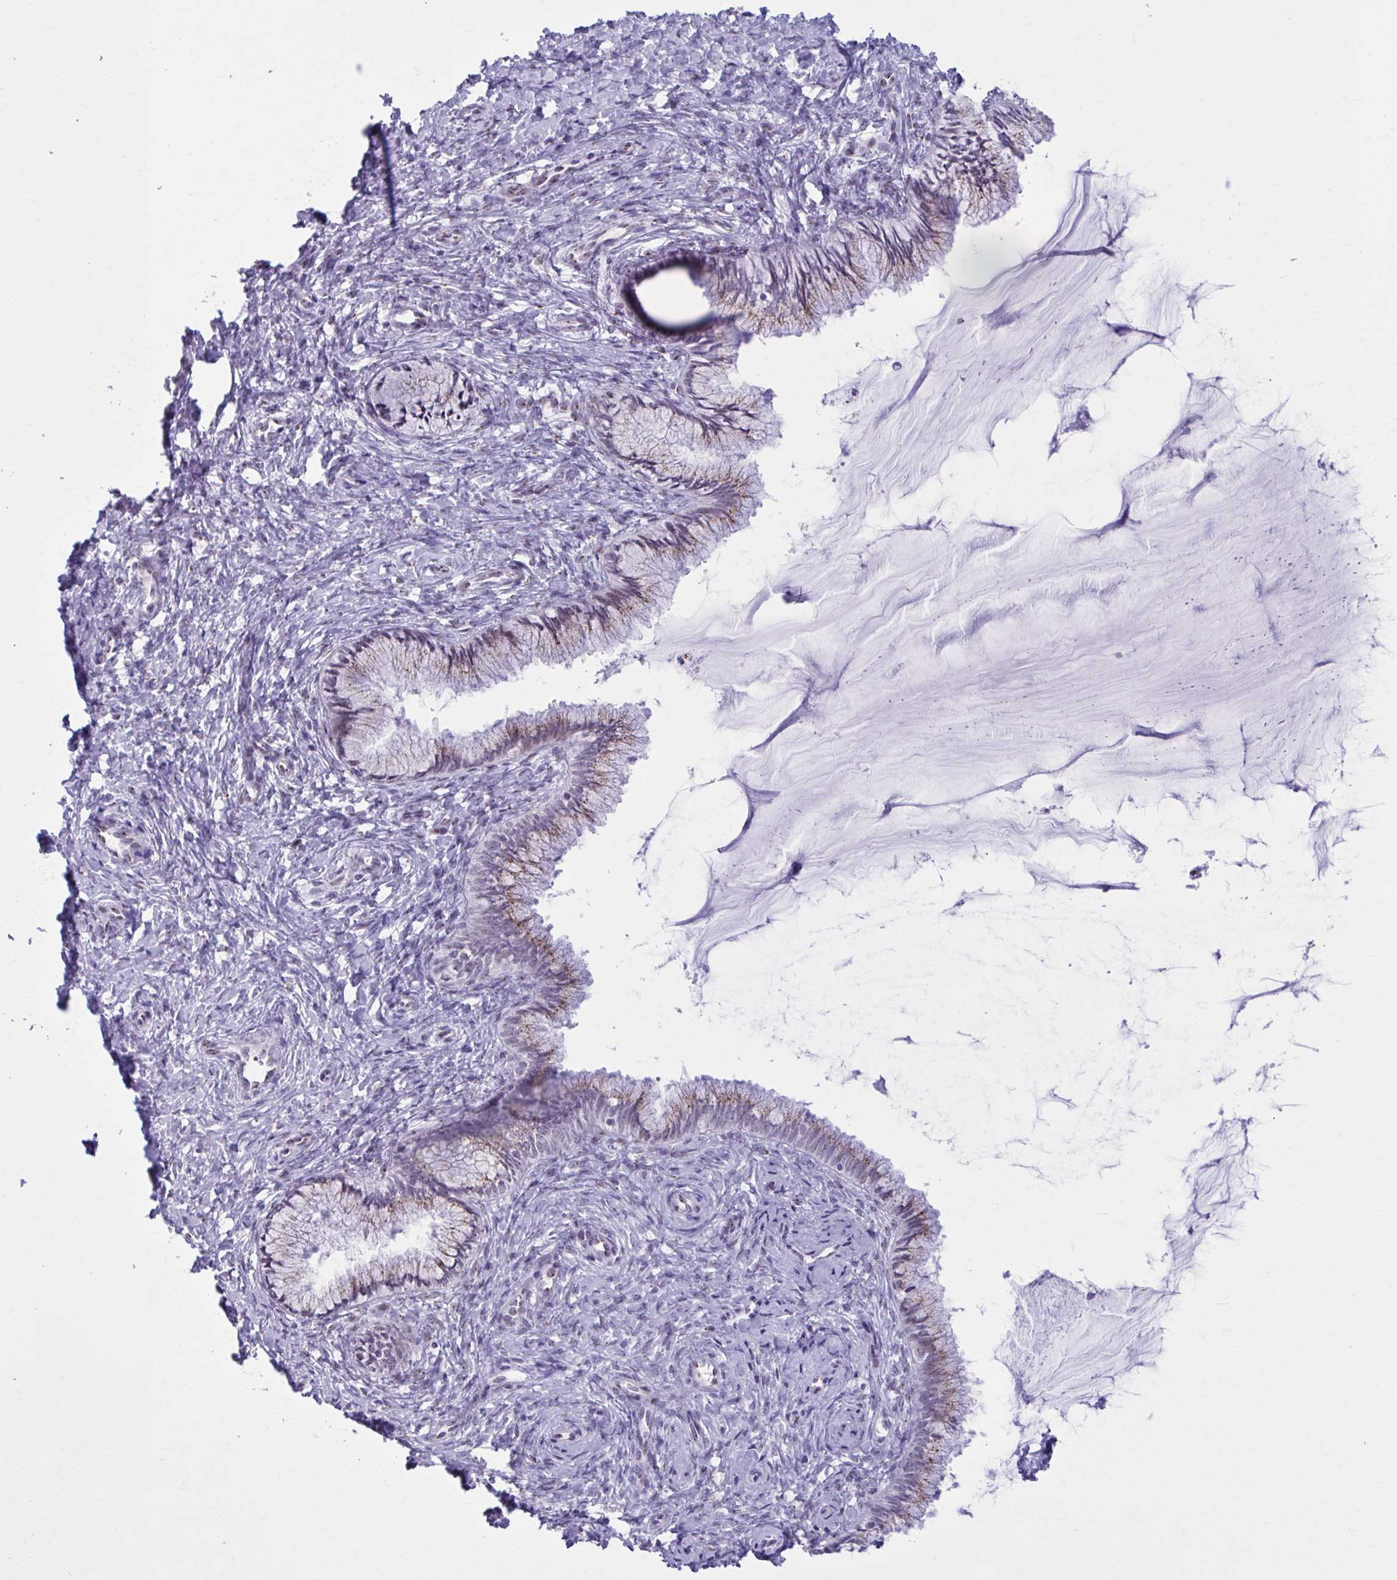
{"staining": {"intensity": "moderate", "quantity": "25%-75%", "location": "cytoplasmic/membranous"}, "tissue": "cervix", "cell_type": "Glandular cells", "image_type": "normal", "snomed": [{"axis": "morphology", "description": "Normal tissue, NOS"}, {"axis": "topography", "description": "Cervix"}], "caption": "Protein expression analysis of benign cervix displays moderate cytoplasmic/membranous positivity in approximately 25%-75% of glandular cells.", "gene": "ZNF682", "patient": {"sex": "female", "age": 37}}